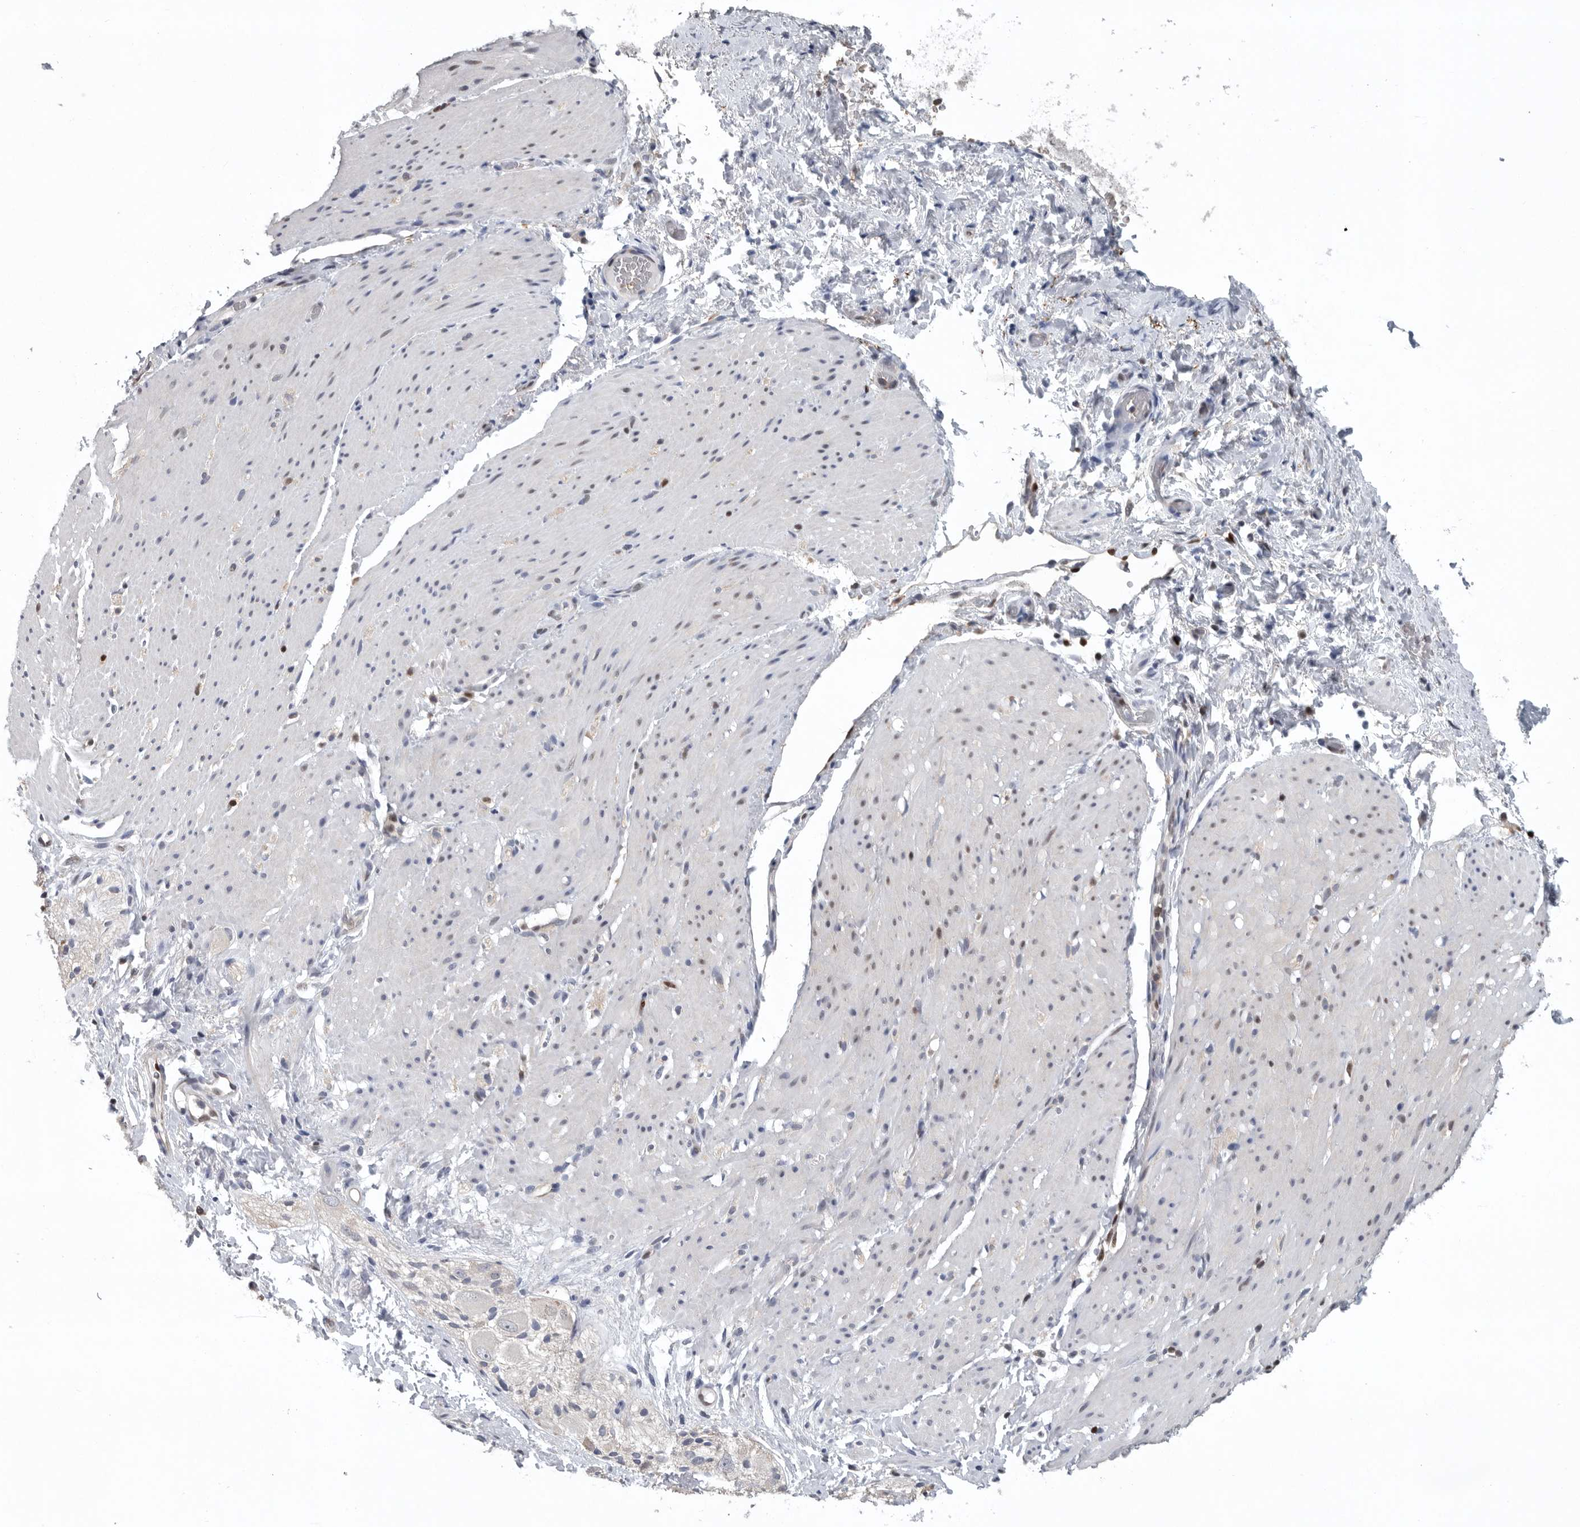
{"staining": {"intensity": "negative", "quantity": "none", "location": "none"}, "tissue": "smooth muscle", "cell_type": "Smooth muscle cells", "image_type": "normal", "snomed": [{"axis": "morphology", "description": "Normal tissue, NOS"}, {"axis": "topography", "description": "Smooth muscle"}, {"axis": "topography", "description": "Small intestine"}], "caption": "A high-resolution image shows immunohistochemistry staining of normal smooth muscle, which displays no significant expression in smooth muscle cells.", "gene": "PDCD4", "patient": {"sex": "female", "age": 84}}